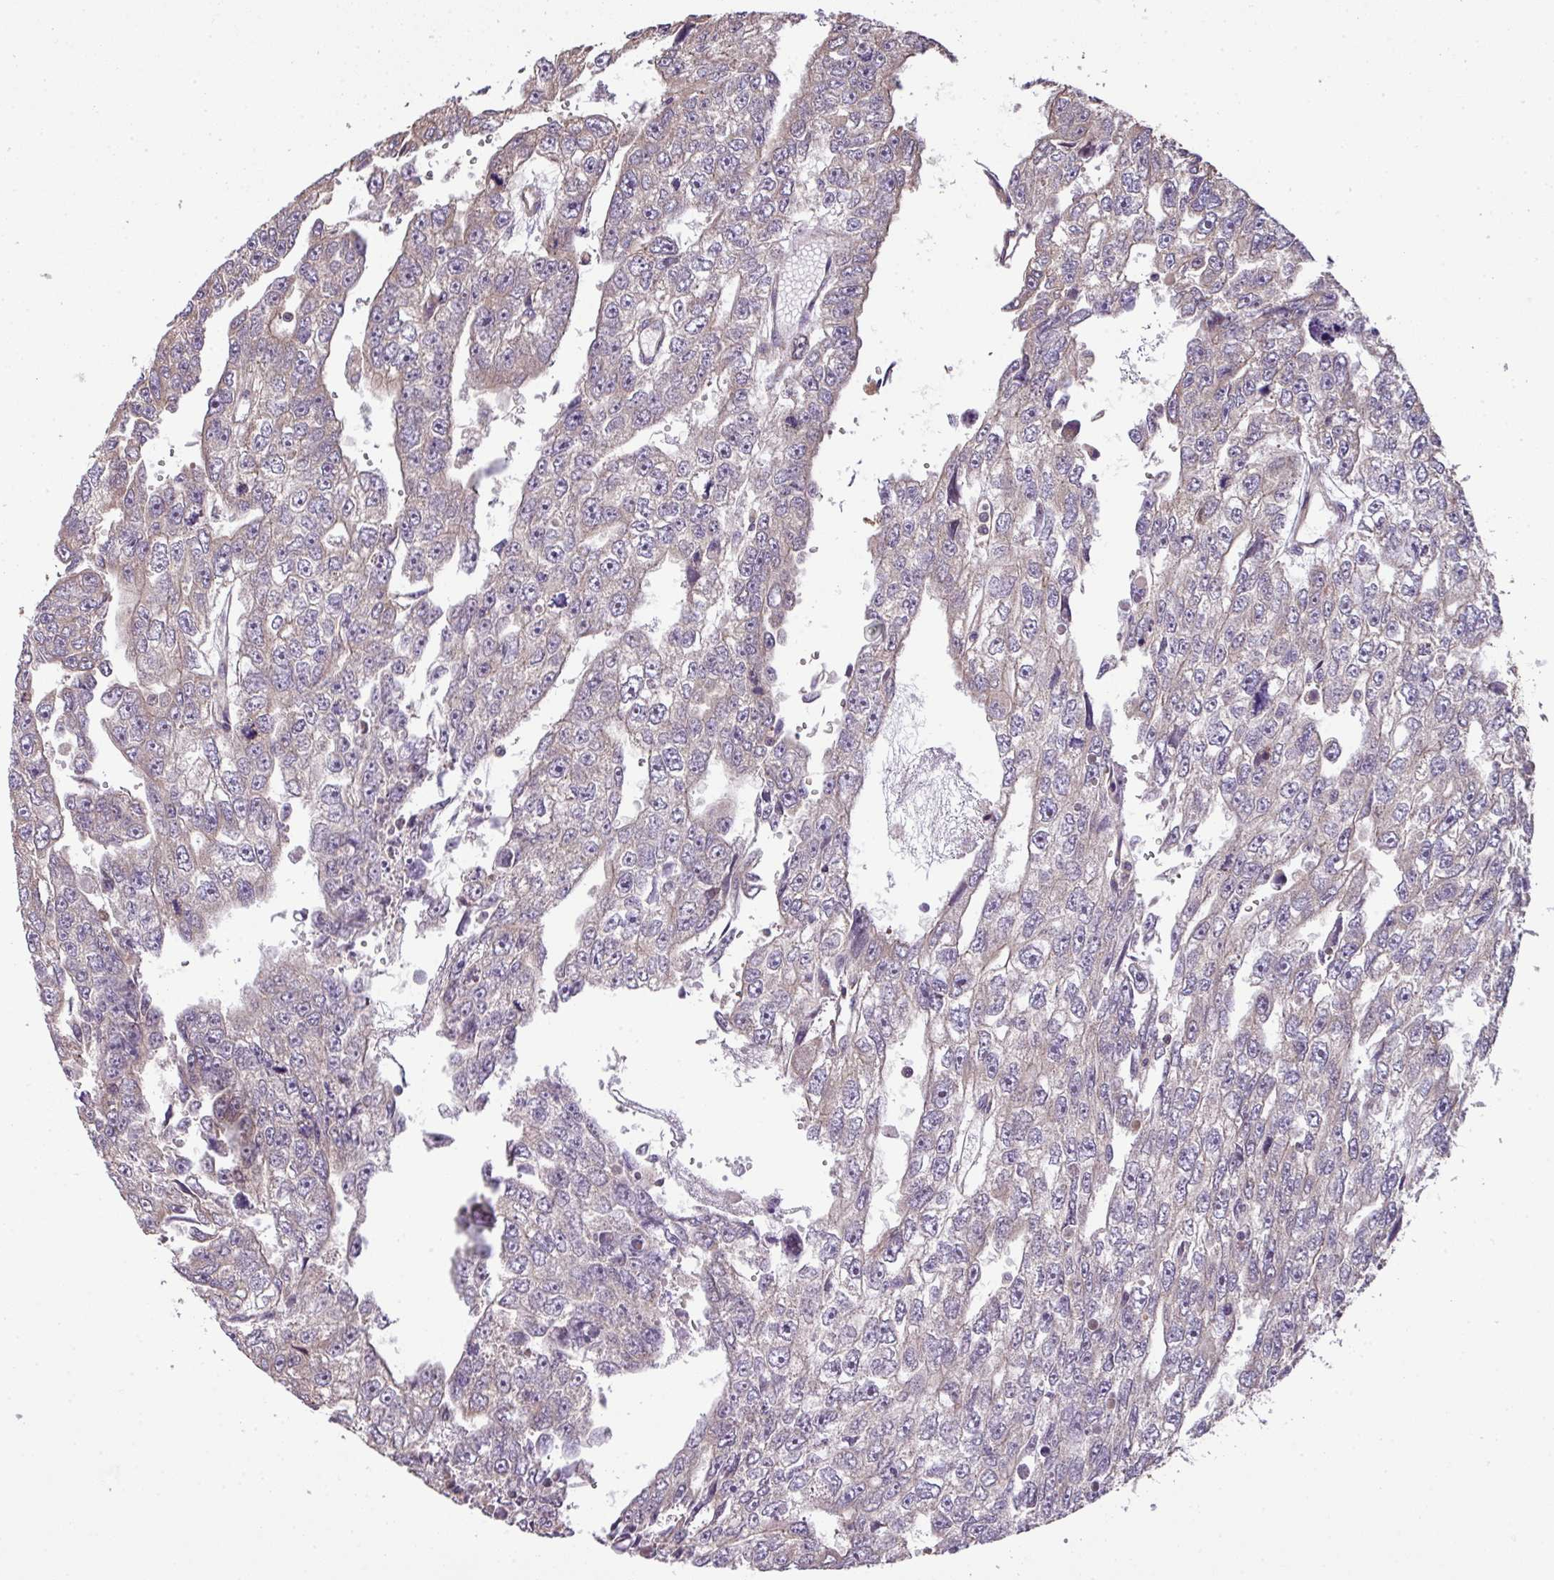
{"staining": {"intensity": "weak", "quantity": "25%-75%", "location": "cytoplasmic/membranous"}, "tissue": "testis cancer", "cell_type": "Tumor cells", "image_type": "cancer", "snomed": [{"axis": "morphology", "description": "Carcinoma, Embryonal, NOS"}, {"axis": "topography", "description": "Testis"}], "caption": "Immunohistochemistry of human testis cancer displays low levels of weak cytoplasmic/membranous expression in about 25%-75% of tumor cells.", "gene": "VENTX", "patient": {"sex": "male", "age": 20}}